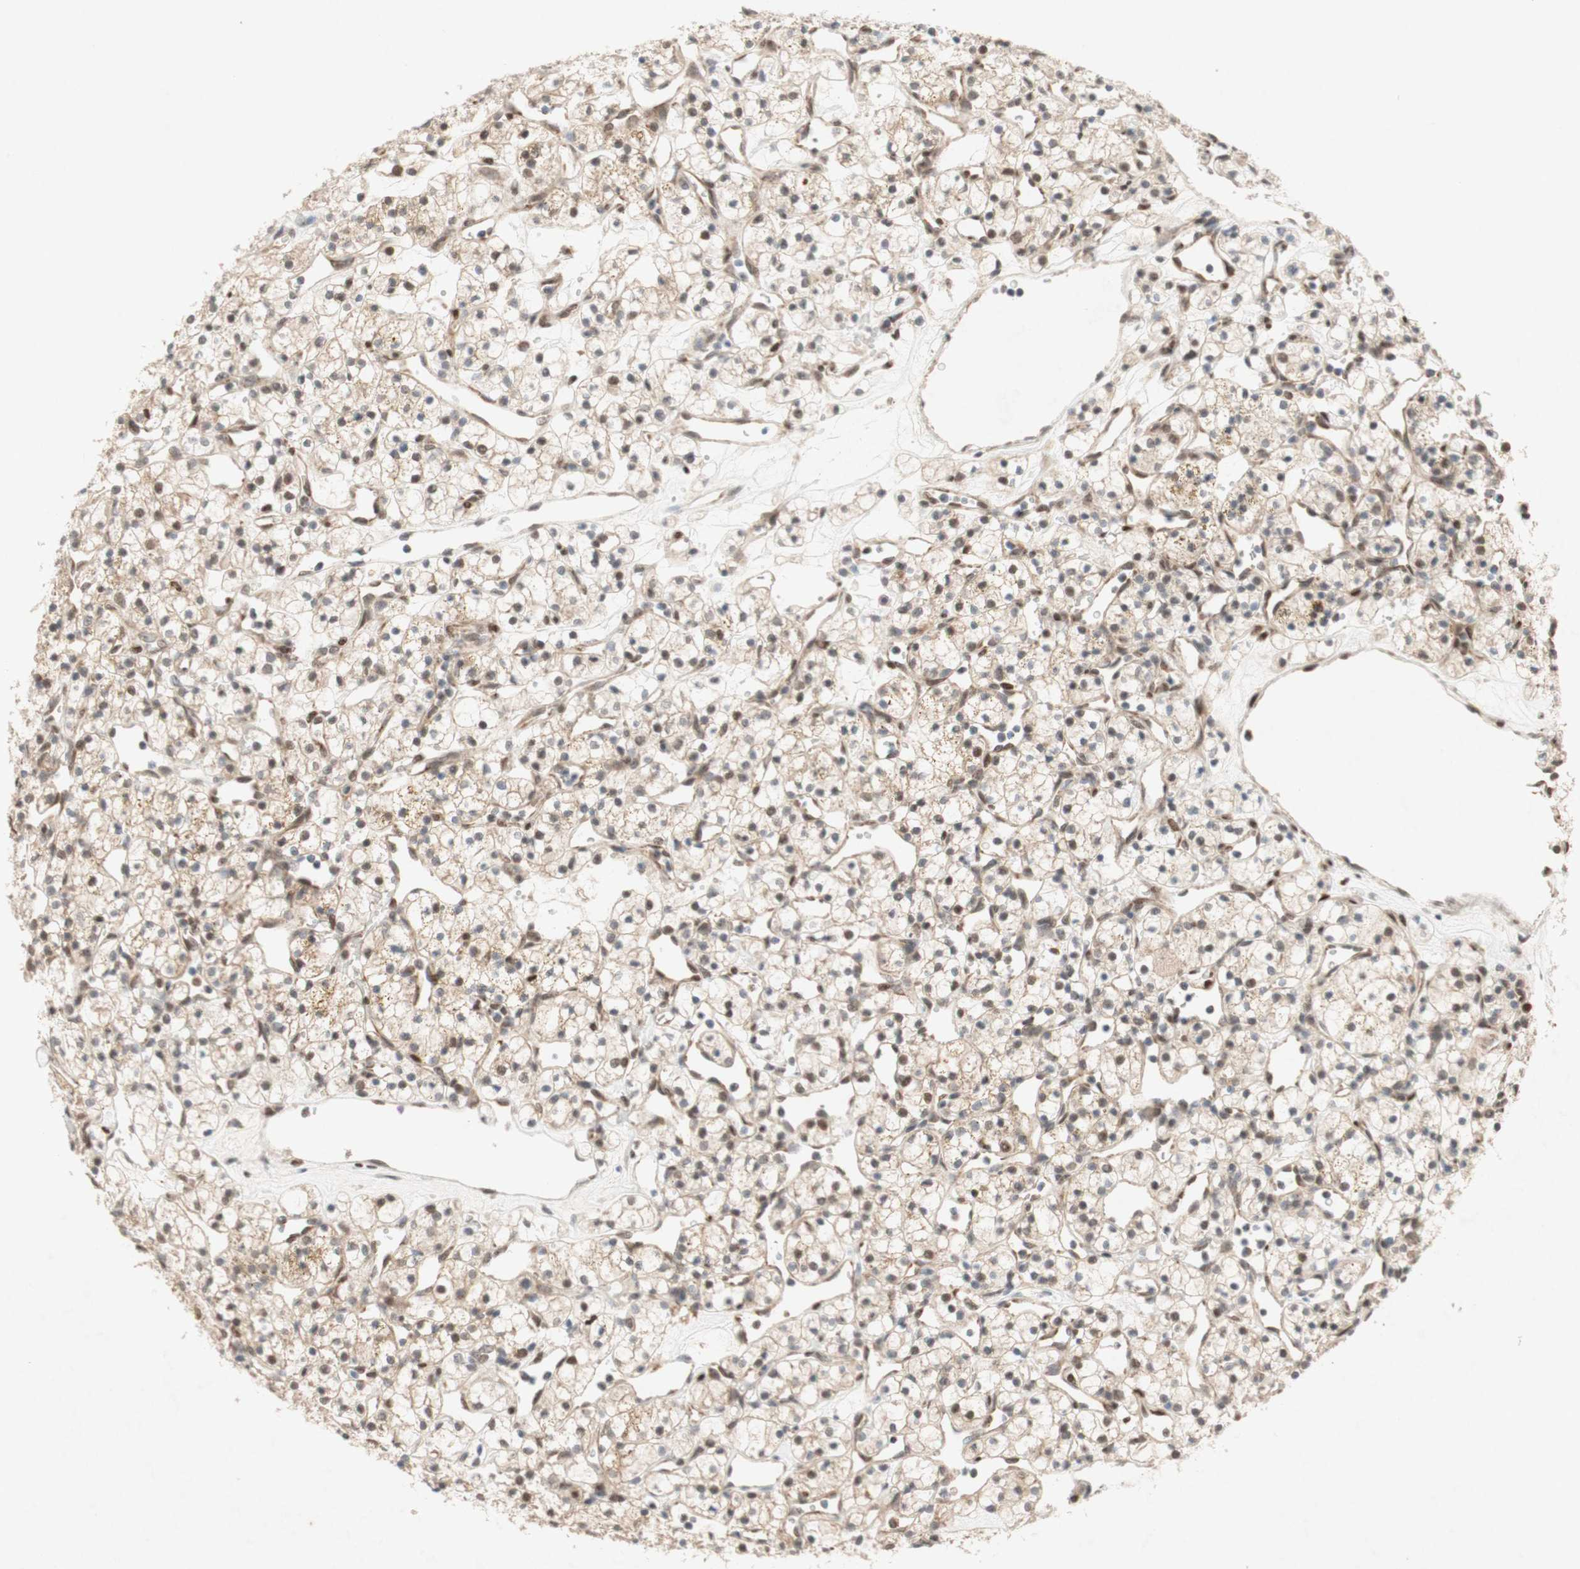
{"staining": {"intensity": "weak", "quantity": "25%-75%", "location": "cytoplasmic/membranous,nuclear"}, "tissue": "renal cancer", "cell_type": "Tumor cells", "image_type": "cancer", "snomed": [{"axis": "morphology", "description": "Adenocarcinoma, NOS"}, {"axis": "topography", "description": "Kidney"}], "caption": "Immunohistochemical staining of human renal cancer shows low levels of weak cytoplasmic/membranous and nuclear expression in about 25%-75% of tumor cells.", "gene": "DNMT3A", "patient": {"sex": "female", "age": 60}}